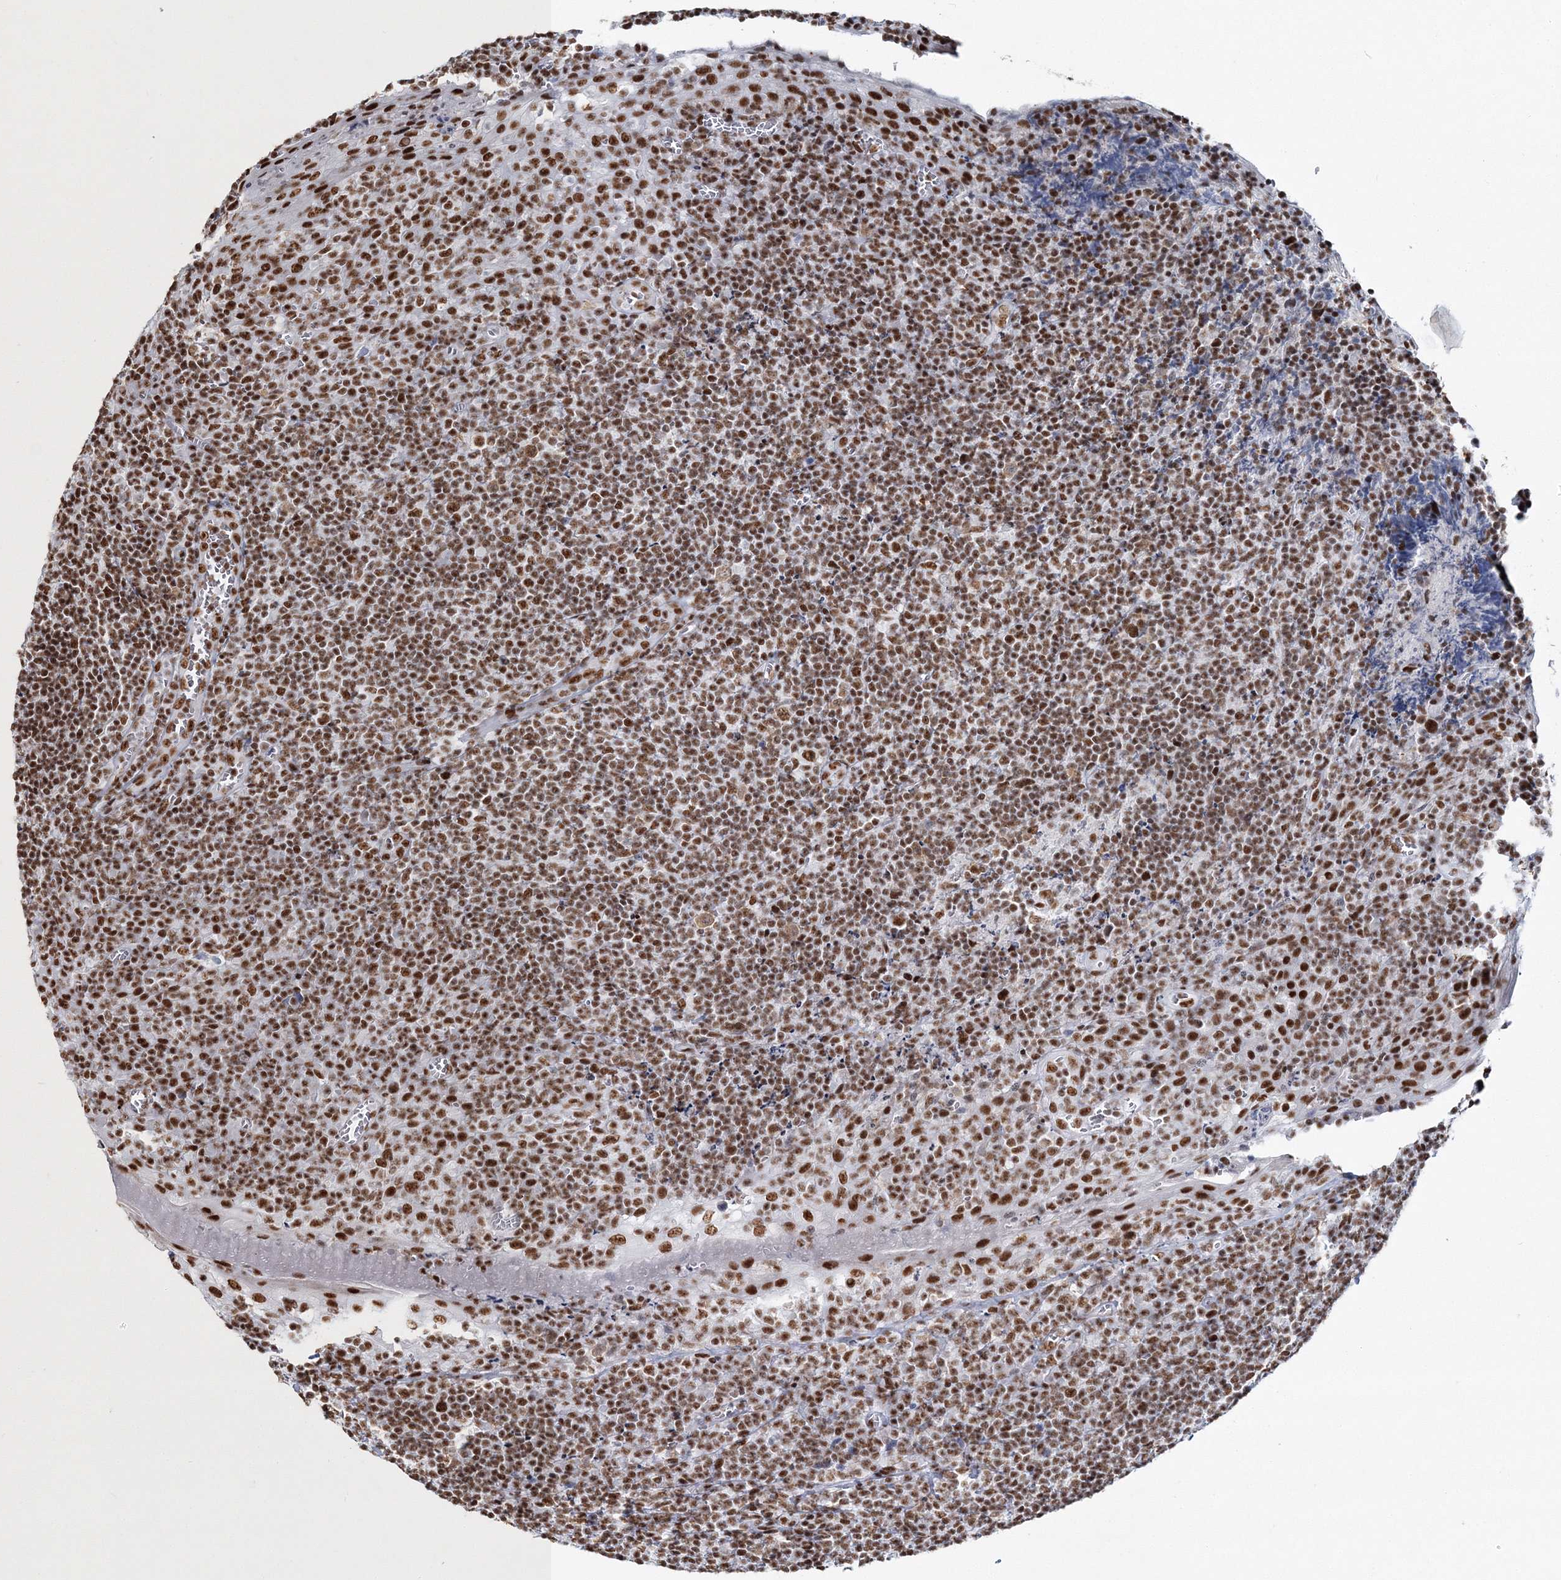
{"staining": {"intensity": "moderate", "quantity": ">75%", "location": "nuclear"}, "tissue": "tonsil", "cell_type": "Germinal center cells", "image_type": "normal", "snomed": [{"axis": "morphology", "description": "Normal tissue, NOS"}, {"axis": "topography", "description": "Tonsil"}], "caption": "Approximately >75% of germinal center cells in normal tonsil exhibit moderate nuclear protein staining as visualized by brown immunohistochemical staining.", "gene": "ENSG00000290315", "patient": {"sex": "male", "age": 37}}